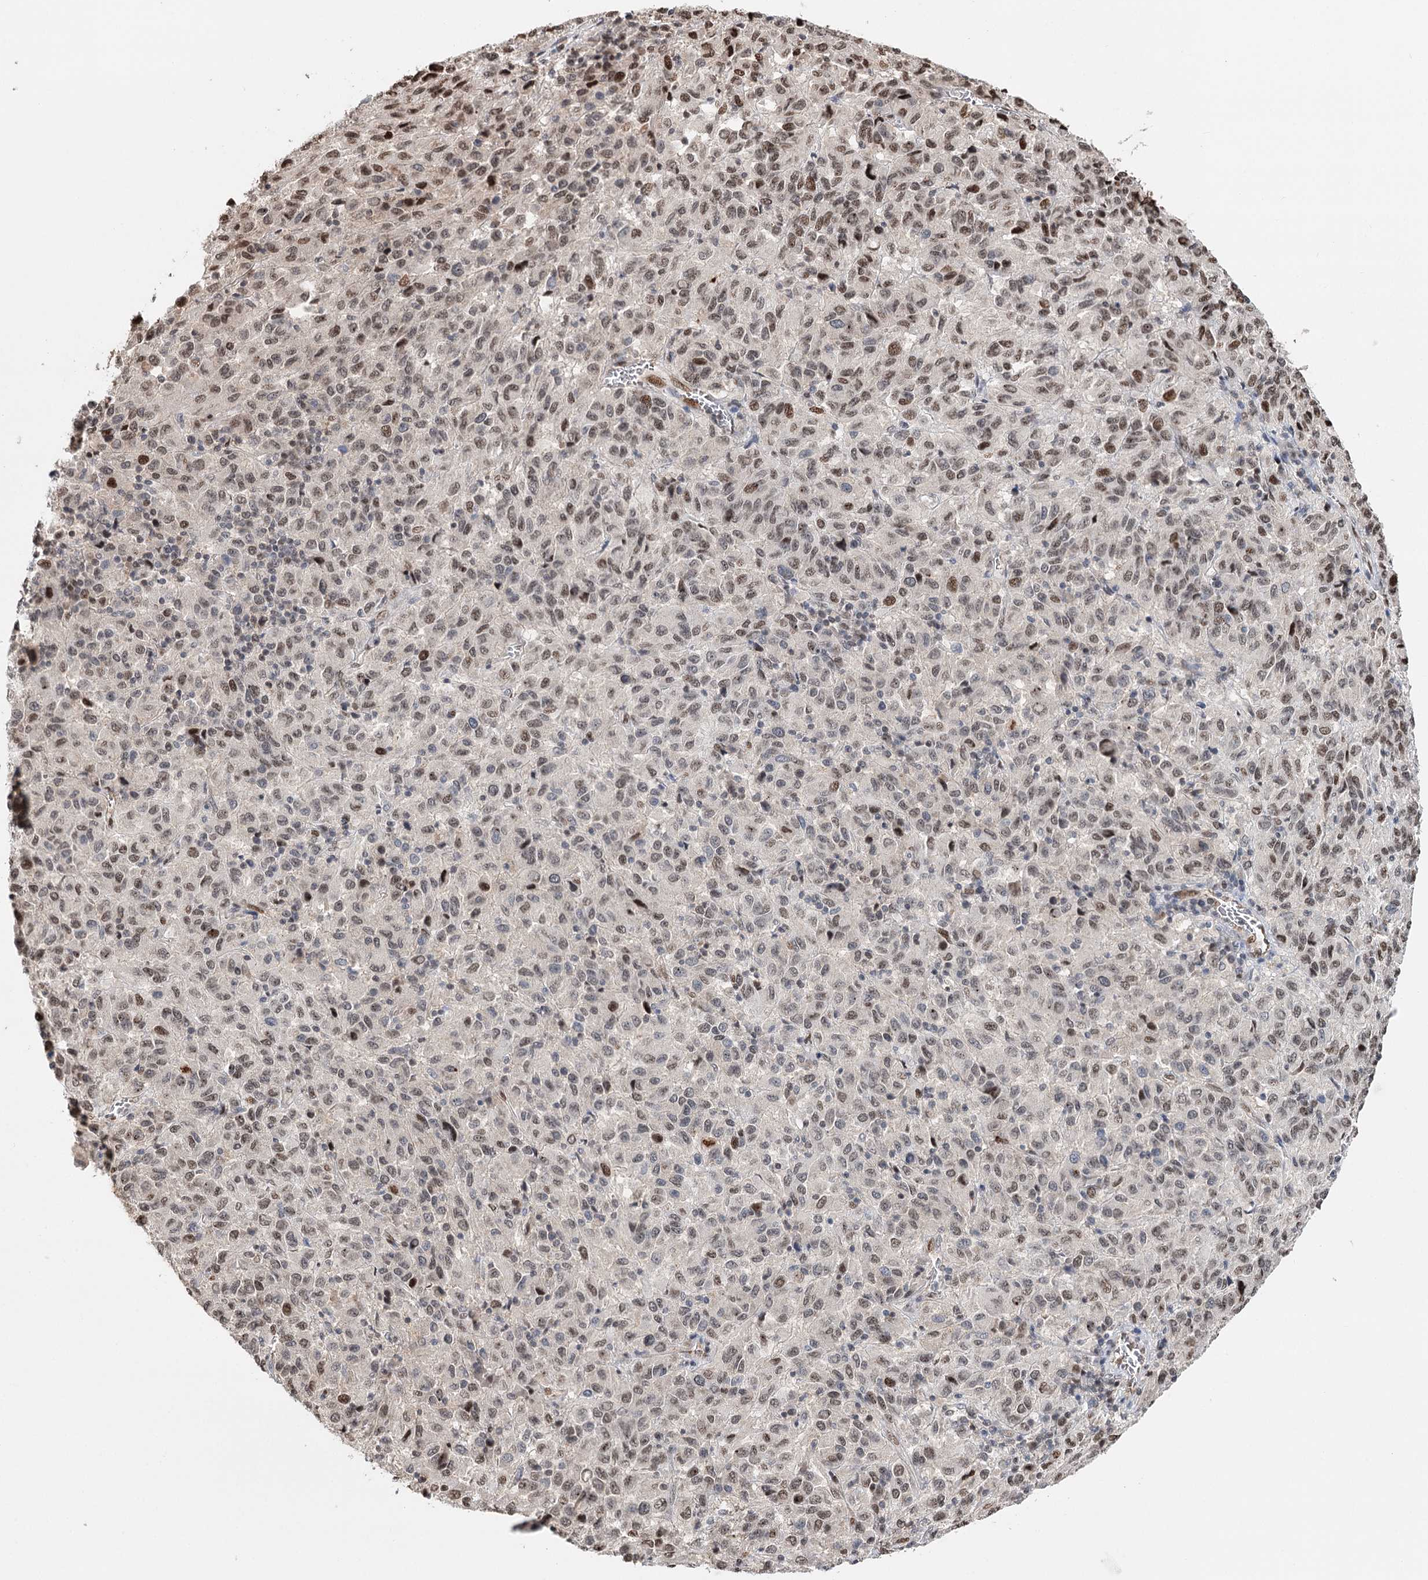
{"staining": {"intensity": "moderate", "quantity": "25%-75%", "location": "nuclear"}, "tissue": "melanoma", "cell_type": "Tumor cells", "image_type": "cancer", "snomed": [{"axis": "morphology", "description": "Malignant melanoma, Metastatic site"}, {"axis": "topography", "description": "Lung"}], "caption": "Immunohistochemical staining of human malignant melanoma (metastatic site) demonstrates medium levels of moderate nuclear positivity in approximately 25%-75% of tumor cells.", "gene": "RPS27A", "patient": {"sex": "male", "age": 64}}